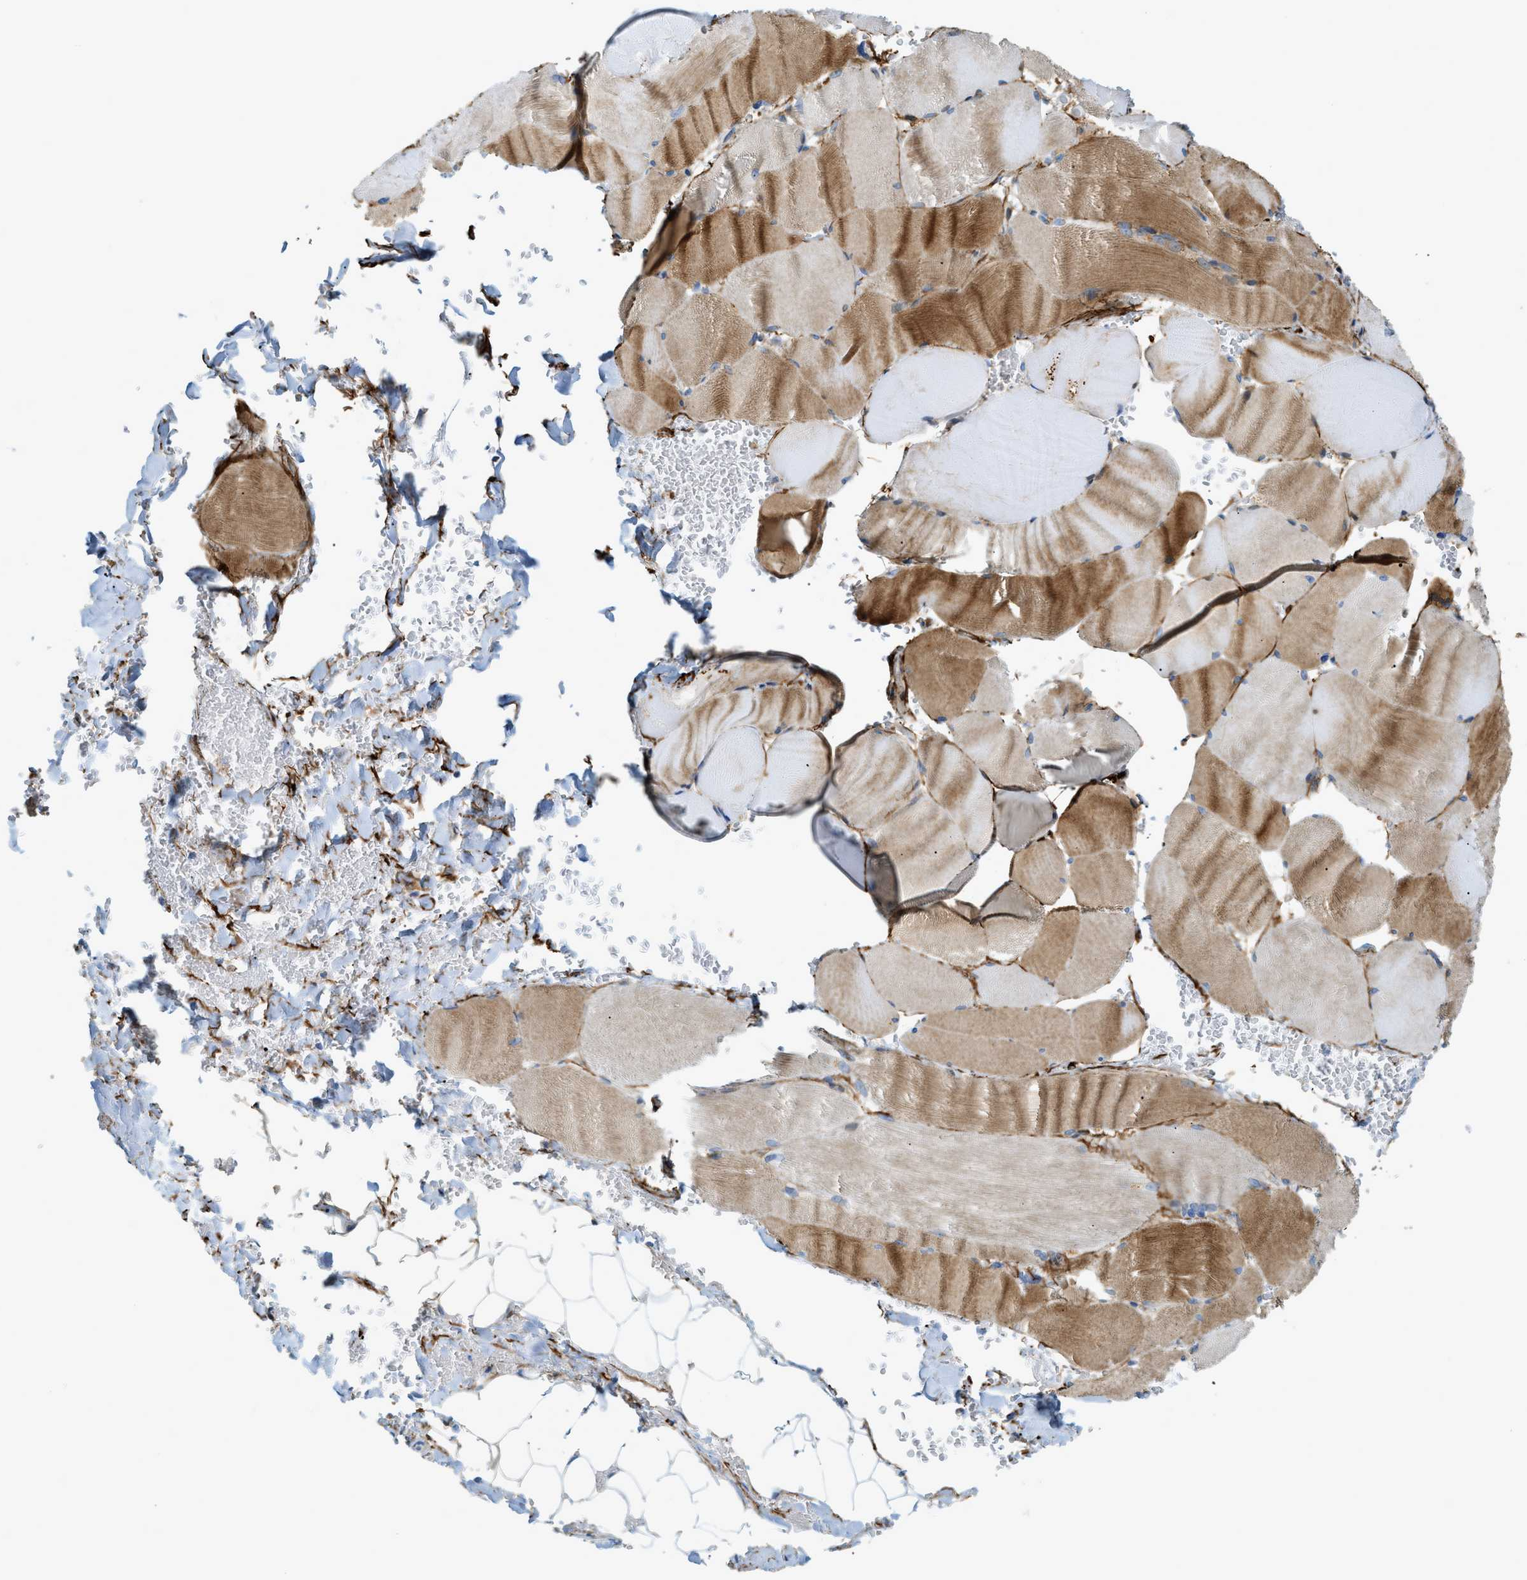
{"staining": {"intensity": "moderate", "quantity": ">75%", "location": "cytoplasmic/membranous"}, "tissue": "skeletal muscle", "cell_type": "Myocytes", "image_type": "normal", "snomed": [{"axis": "morphology", "description": "Normal tissue, NOS"}, {"axis": "topography", "description": "Skin"}, {"axis": "topography", "description": "Skeletal muscle"}], "caption": "Myocytes demonstrate moderate cytoplasmic/membranous positivity in approximately >75% of cells in normal skeletal muscle.", "gene": "LMBRD1", "patient": {"sex": "male", "age": 83}}